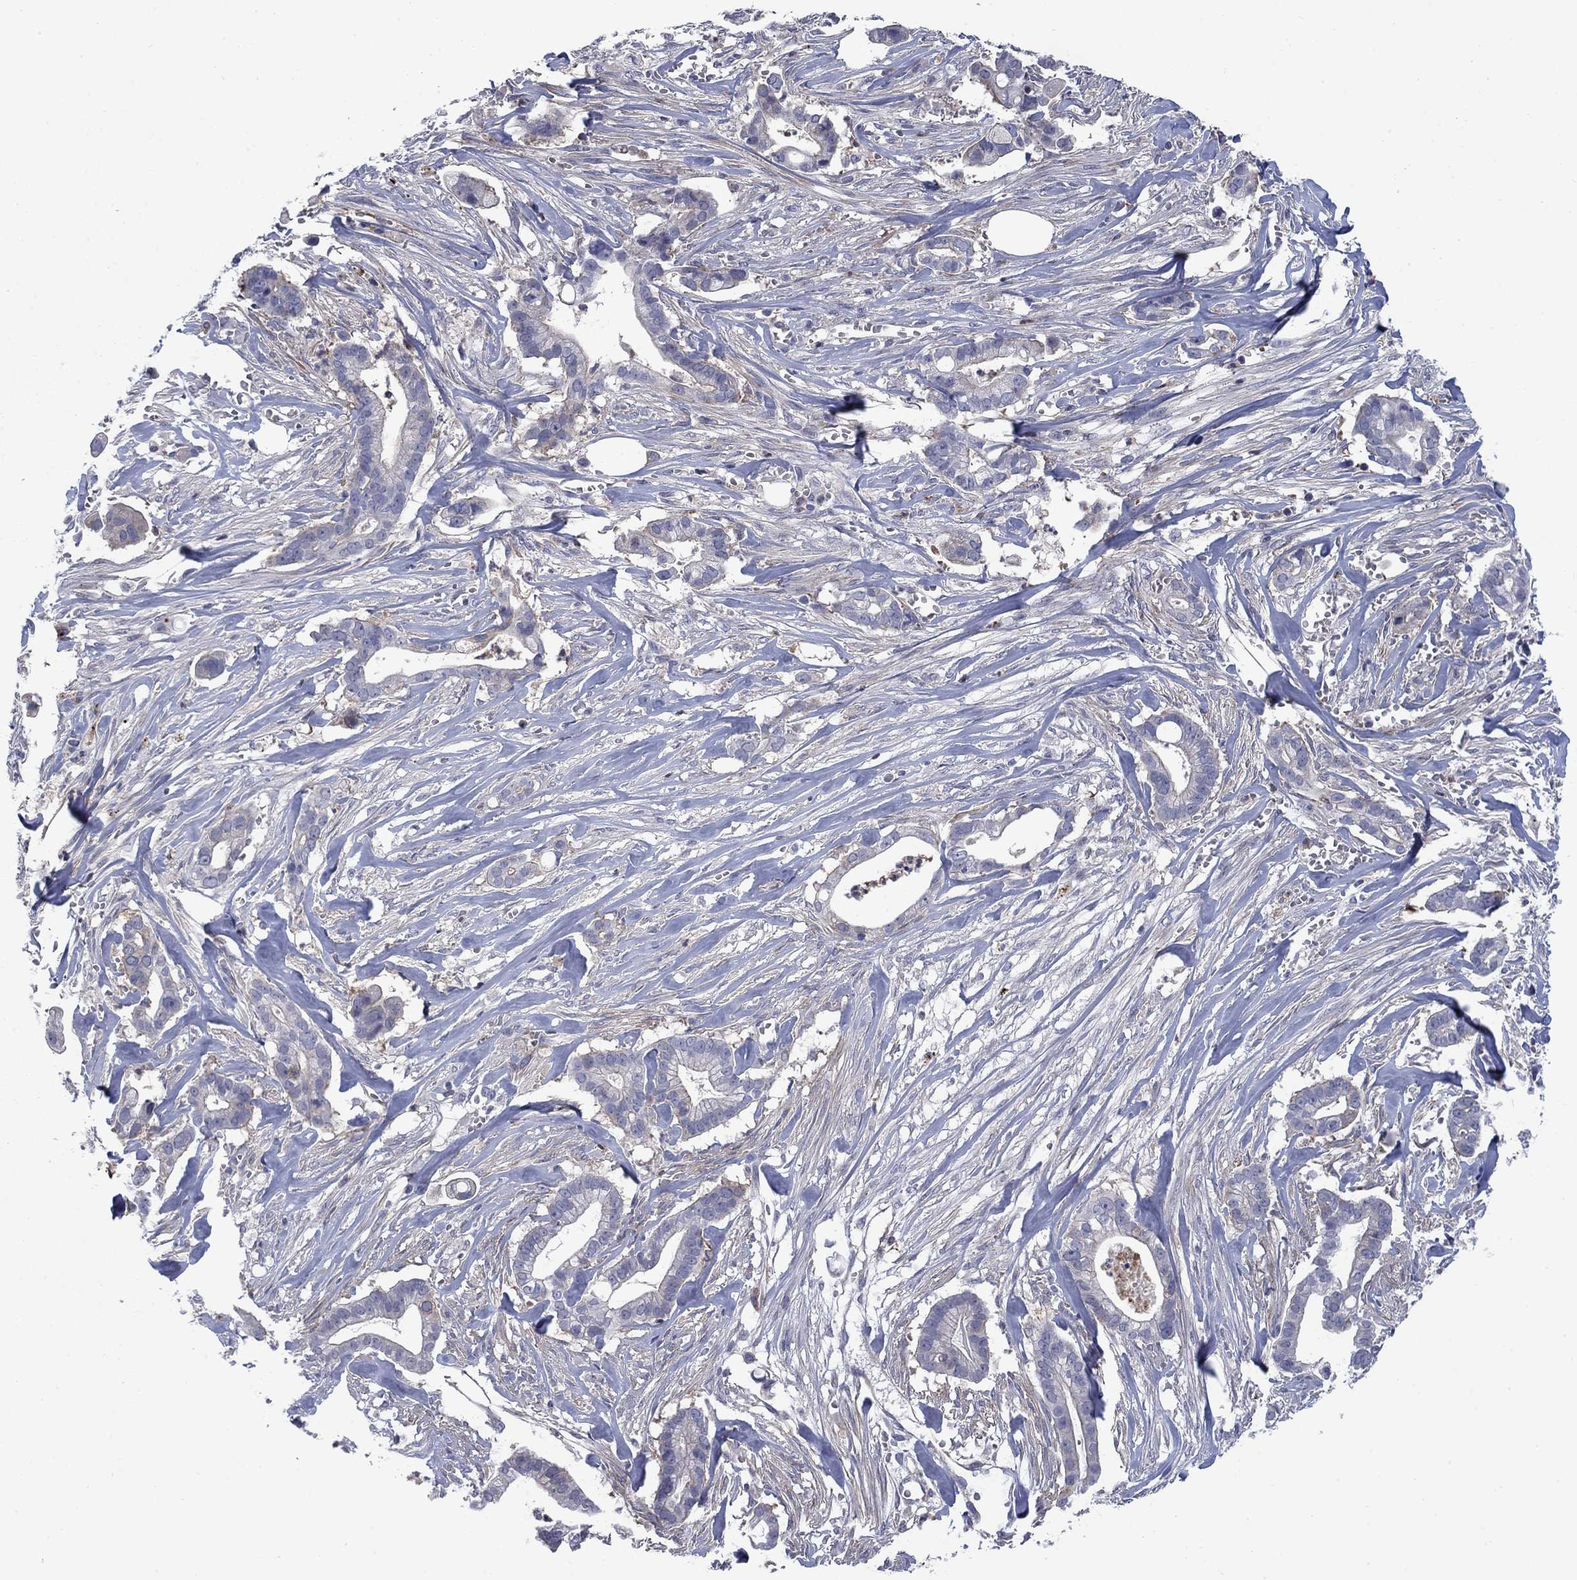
{"staining": {"intensity": "negative", "quantity": "none", "location": "none"}, "tissue": "pancreatic cancer", "cell_type": "Tumor cells", "image_type": "cancer", "snomed": [{"axis": "morphology", "description": "Adenocarcinoma, NOS"}, {"axis": "topography", "description": "Pancreas"}], "caption": "A histopathology image of human pancreatic cancer (adenocarcinoma) is negative for staining in tumor cells.", "gene": "KIF15", "patient": {"sex": "male", "age": 61}}